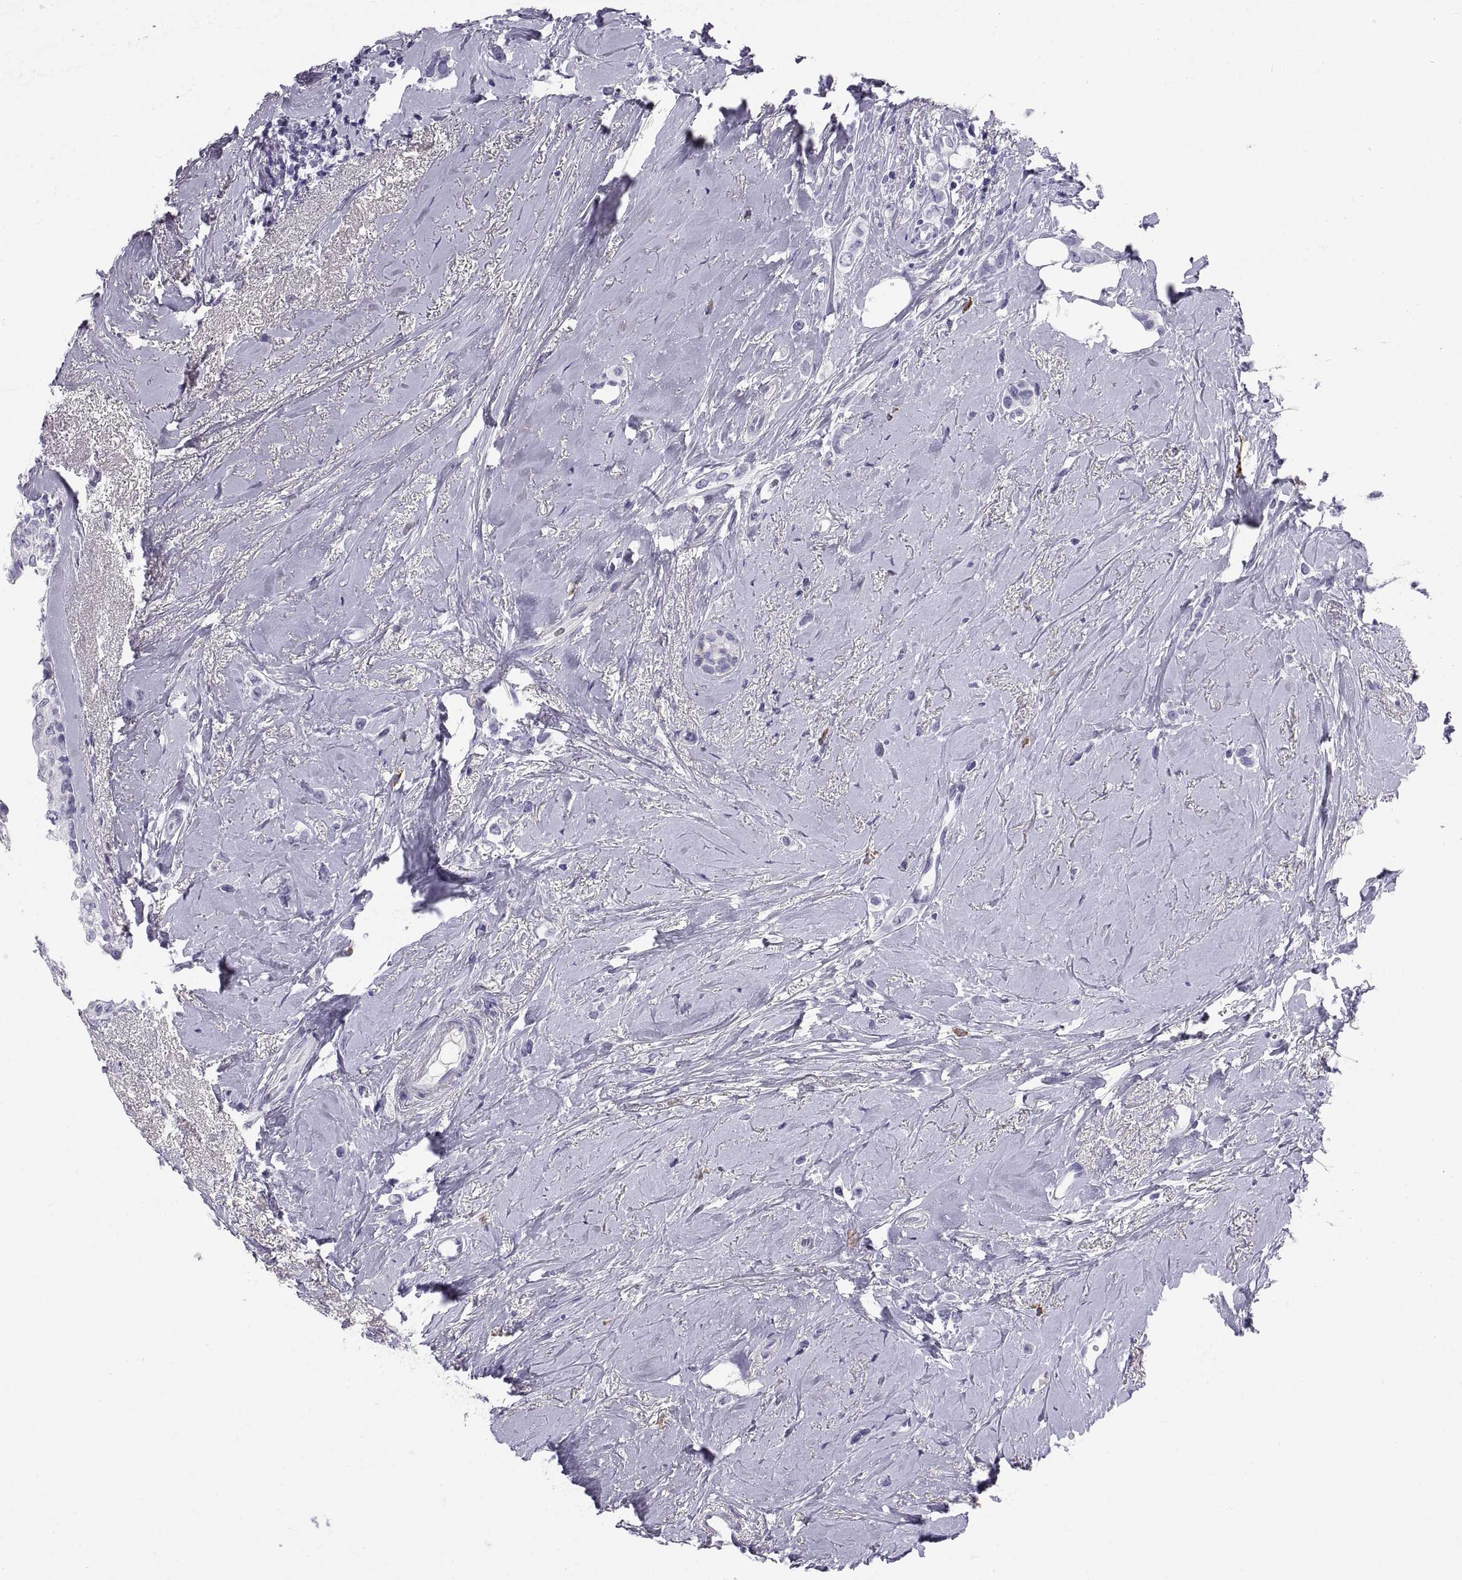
{"staining": {"intensity": "negative", "quantity": "none", "location": "none"}, "tissue": "breast cancer", "cell_type": "Tumor cells", "image_type": "cancer", "snomed": [{"axis": "morphology", "description": "Lobular carcinoma"}, {"axis": "topography", "description": "Breast"}], "caption": "A histopathology image of human breast lobular carcinoma is negative for staining in tumor cells.", "gene": "CT47A10", "patient": {"sex": "female", "age": 66}}